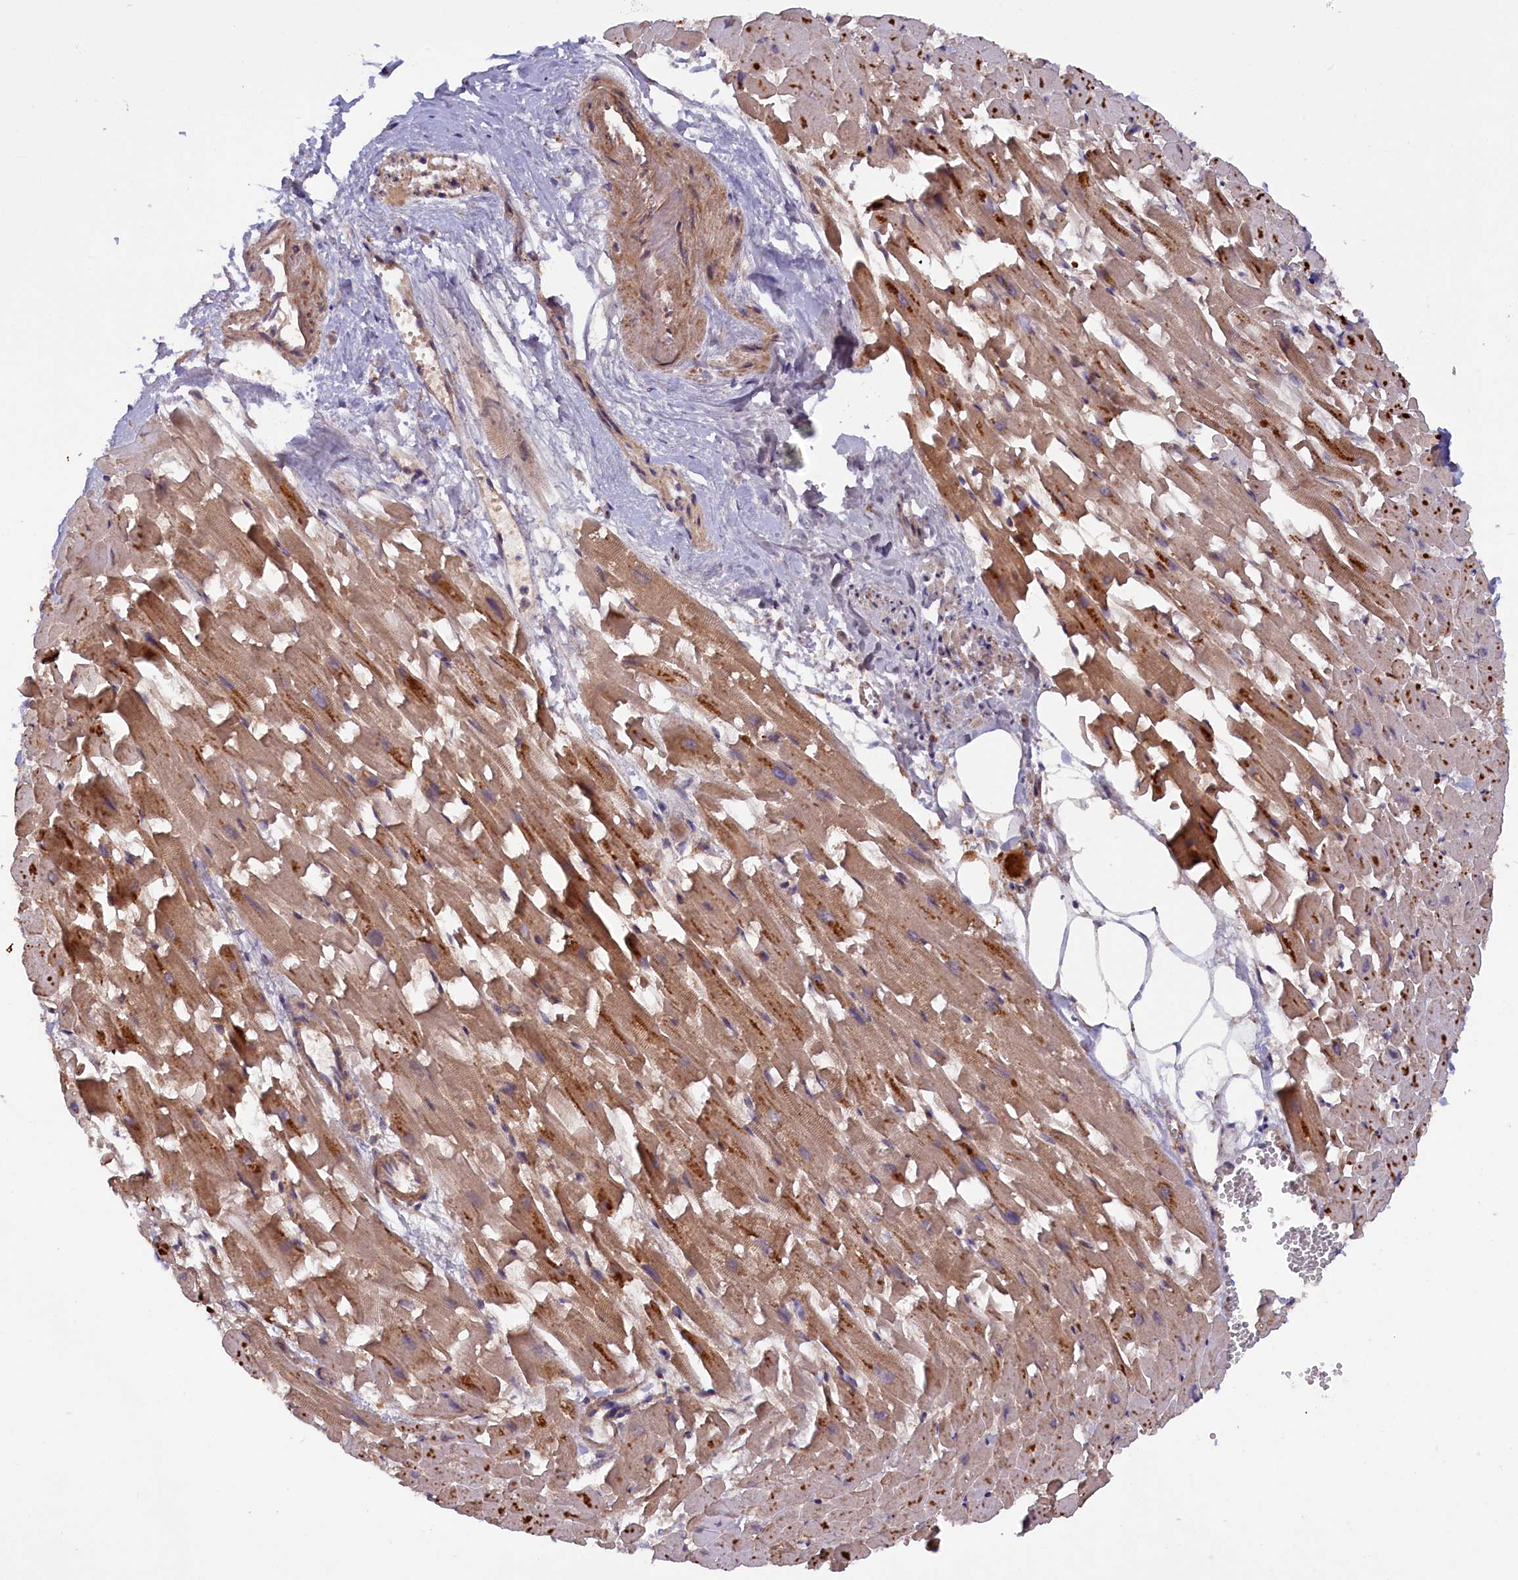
{"staining": {"intensity": "moderate", "quantity": ">75%", "location": "cytoplasmic/membranous"}, "tissue": "heart muscle", "cell_type": "Cardiomyocytes", "image_type": "normal", "snomed": [{"axis": "morphology", "description": "Normal tissue, NOS"}, {"axis": "topography", "description": "Heart"}], "caption": "DAB (3,3'-diaminobenzidine) immunohistochemical staining of unremarkable human heart muscle displays moderate cytoplasmic/membranous protein positivity in about >75% of cardiomyocytes.", "gene": "DUS3L", "patient": {"sex": "female", "age": 64}}